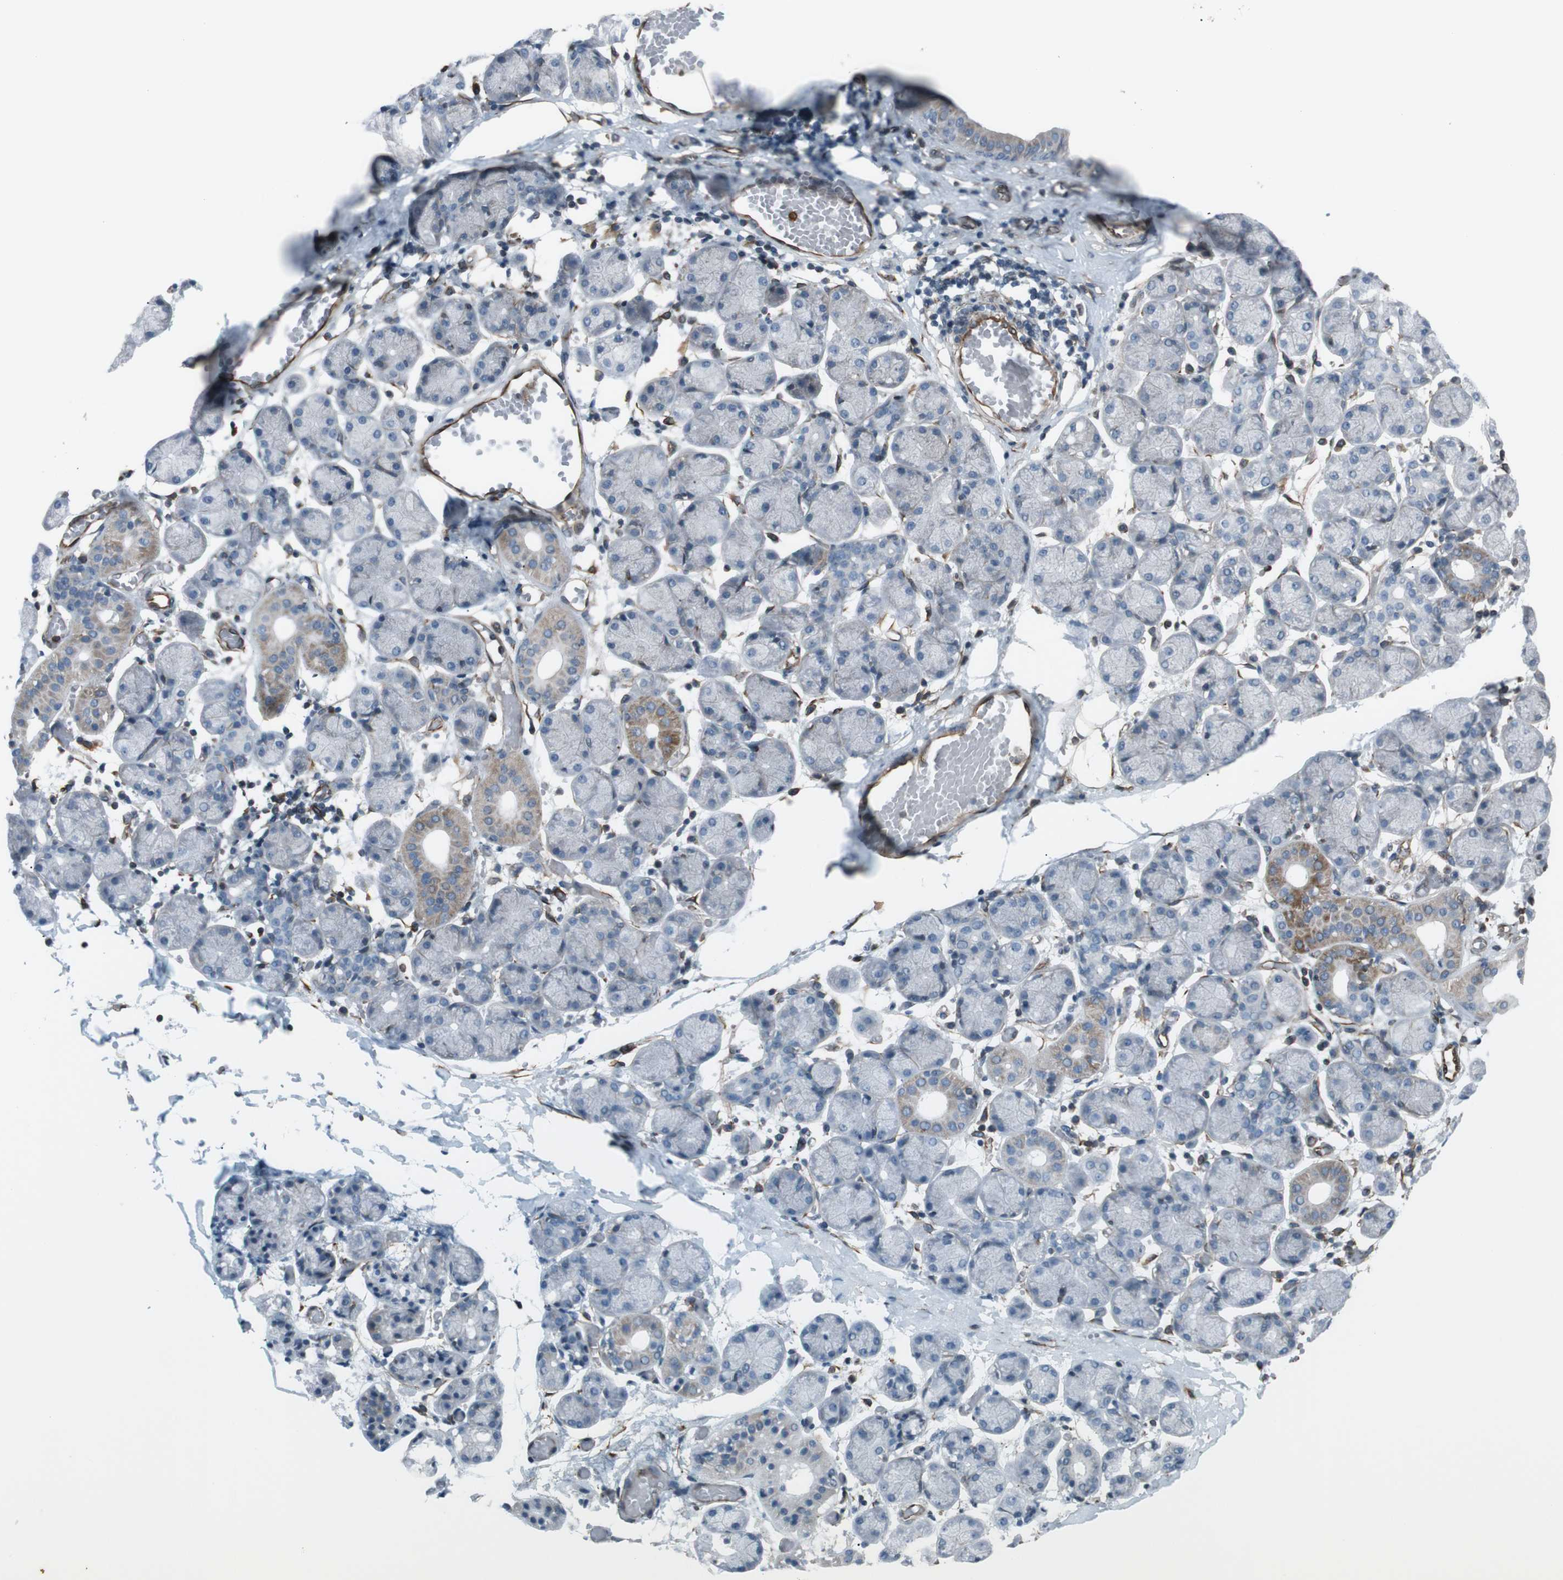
{"staining": {"intensity": "moderate", "quantity": "<25%", "location": "cytoplasmic/membranous"}, "tissue": "salivary gland", "cell_type": "Glandular cells", "image_type": "normal", "snomed": [{"axis": "morphology", "description": "Normal tissue, NOS"}, {"axis": "topography", "description": "Salivary gland"}], "caption": "Glandular cells reveal low levels of moderate cytoplasmic/membranous positivity in about <25% of cells in benign salivary gland. The staining was performed using DAB (3,3'-diaminobenzidine) to visualize the protein expression in brown, while the nuclei were stained in blue with hematoxylin (Magnification: 20x).", "gene": "TMEM141", "patient": {"sex": "female", "age": 24}}